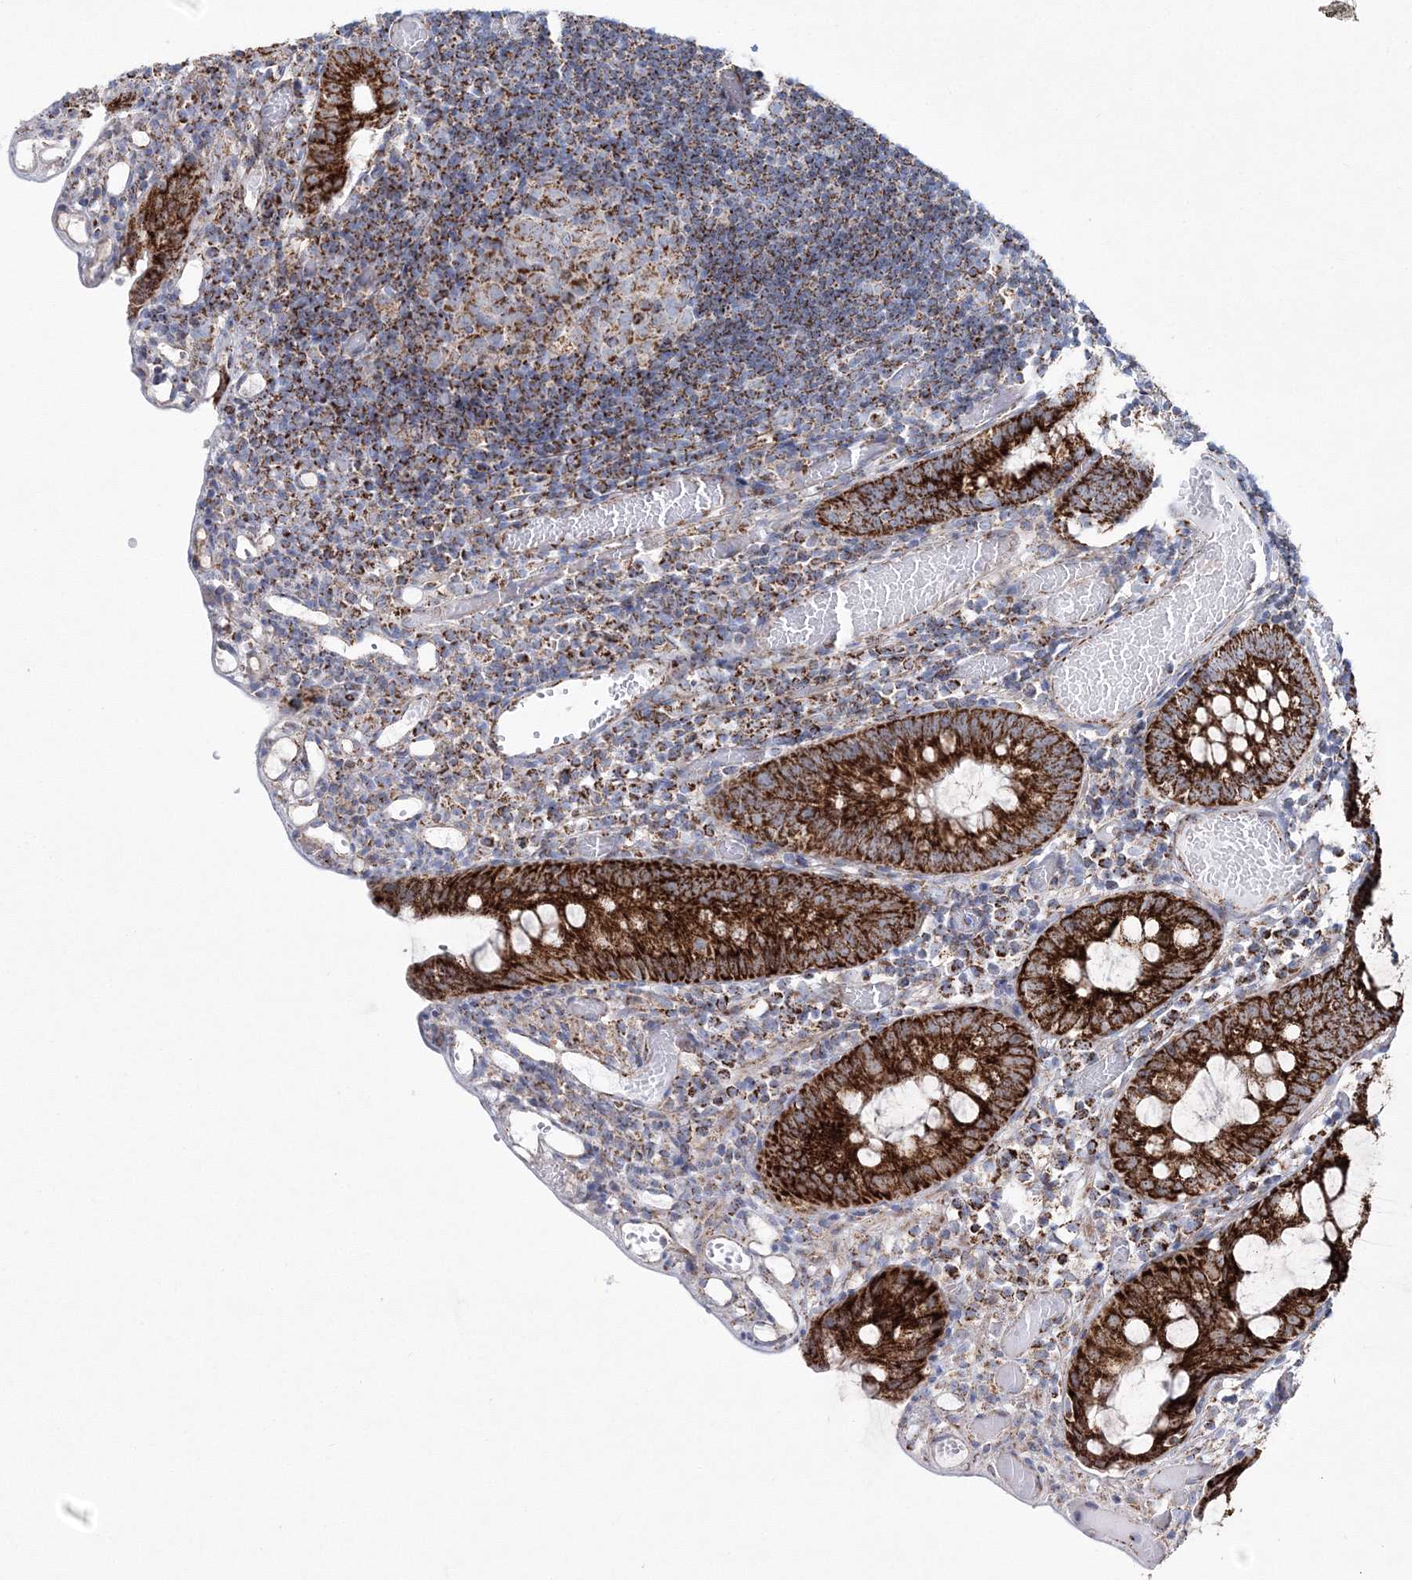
{"staining": {"intensity": "strong", "quantity": ">75%", "location": "cytoplasmic/membranous"}, "tissue": "colon", "cell_type": "Endothelial cells", "image_type": "normal", "snomed": [{"axis": "morphology", "description": "Normal tissue, NOS"}, {"axis": "topography", "description": "Colon"}], "caption": "Protein staining by immunohistochemistry demonstrates strong cytoplasmic/membranous positivity in about >75% of endothelial cells in benign colon. (DAB = brown stain, brightfield microscopy at high magnification).", "gene": "HIBCH", "patient": {"sex": "male", "age": 14}}